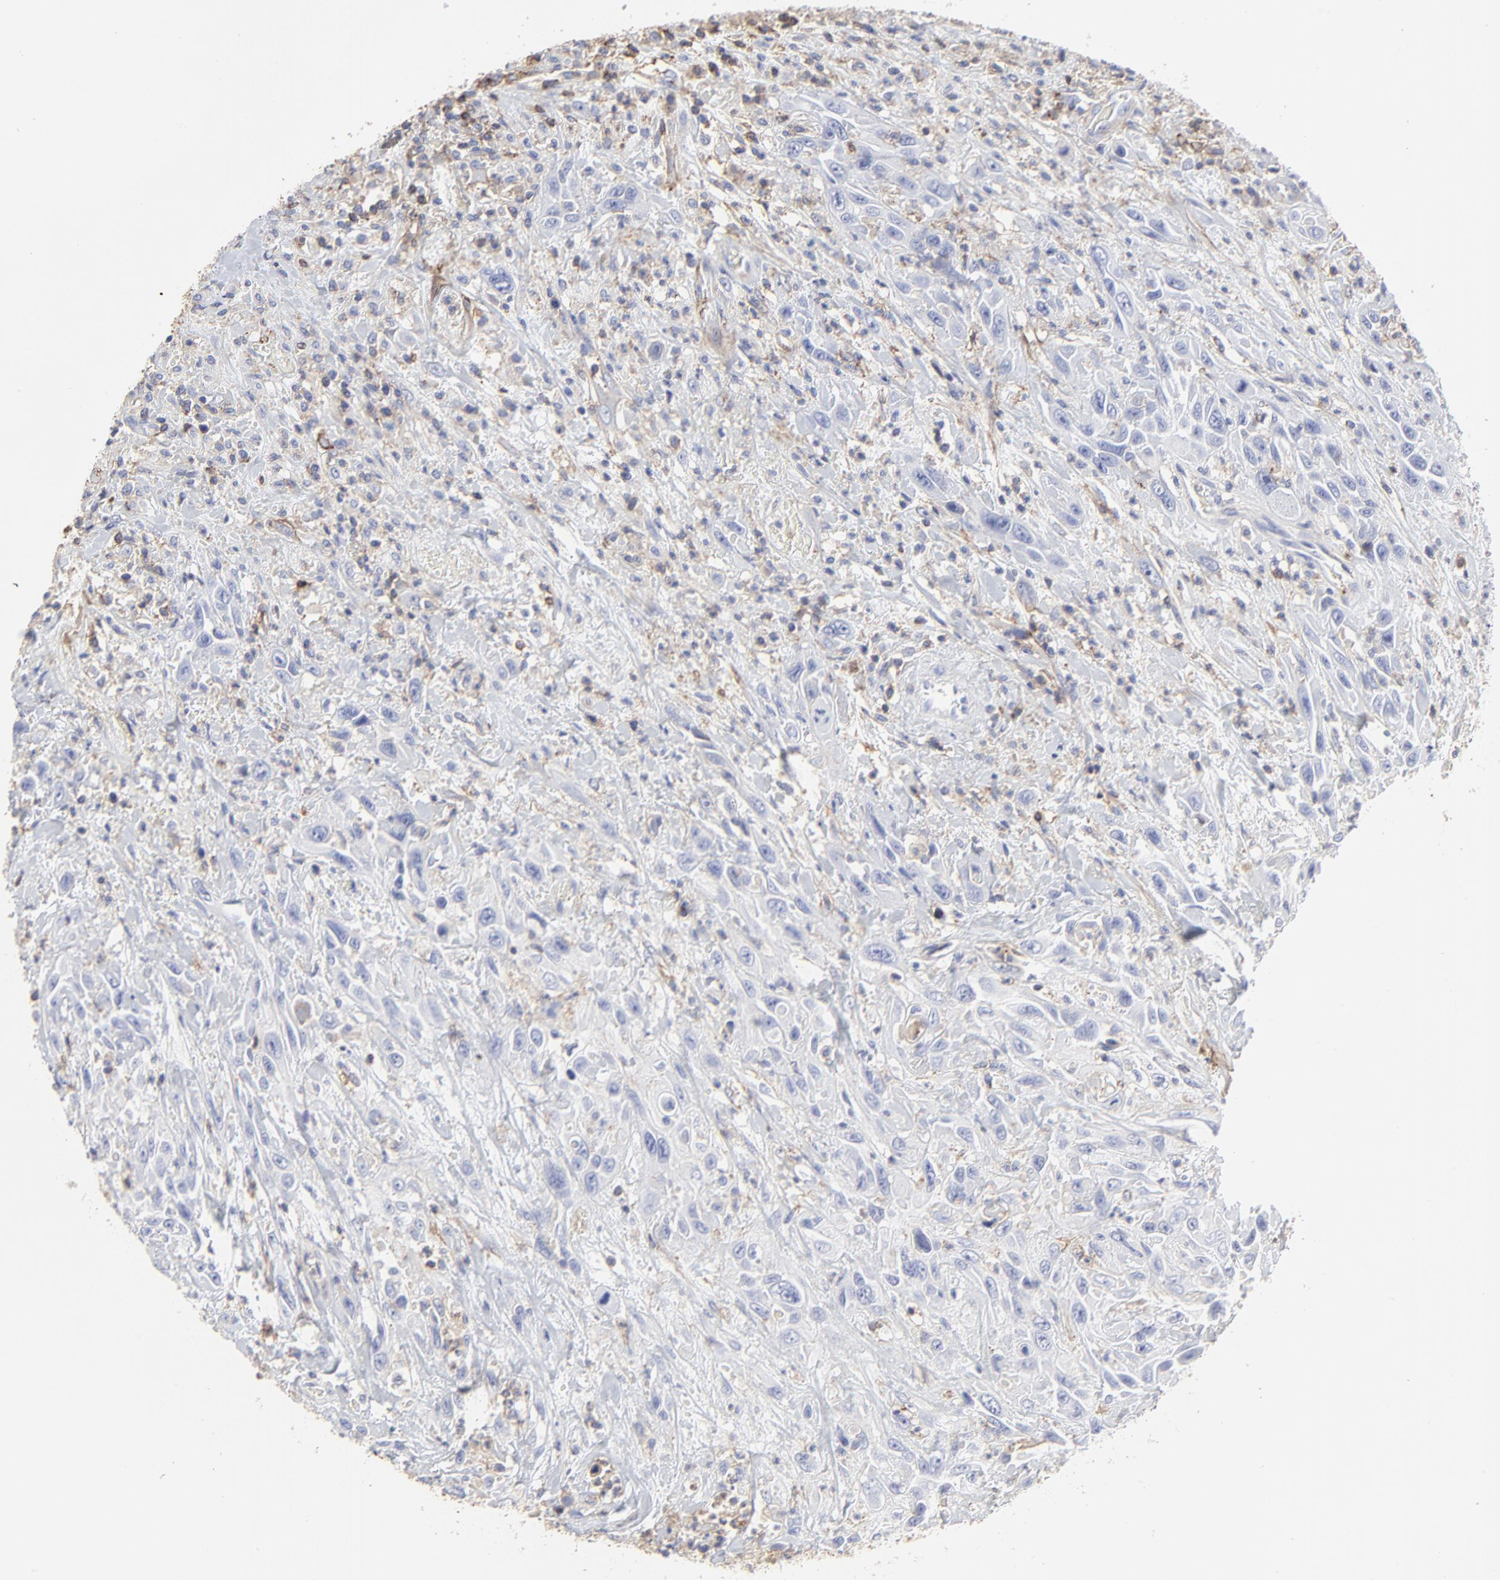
{"staining": {"intensity": "negative", "quantity": "none", "location": "none"}, "tissue": "urothelial cancer", "cell_type": "Tumor cells", "image_type": "cancer", "snomed": [{"axis": "morphology", "description": "Urothelial carcinoma, High grade"}, {"axis": "topography", "description": "Urinary bladder"}], "caption": "There is no significant positivity in tumor cells of urothelial cancer. The staining is performed using DAB brown chromogen with nuclei counter-stained in using hematoxylin.", "gene": "ANXA6", "patient": {"sex": "female", "age": 84}}